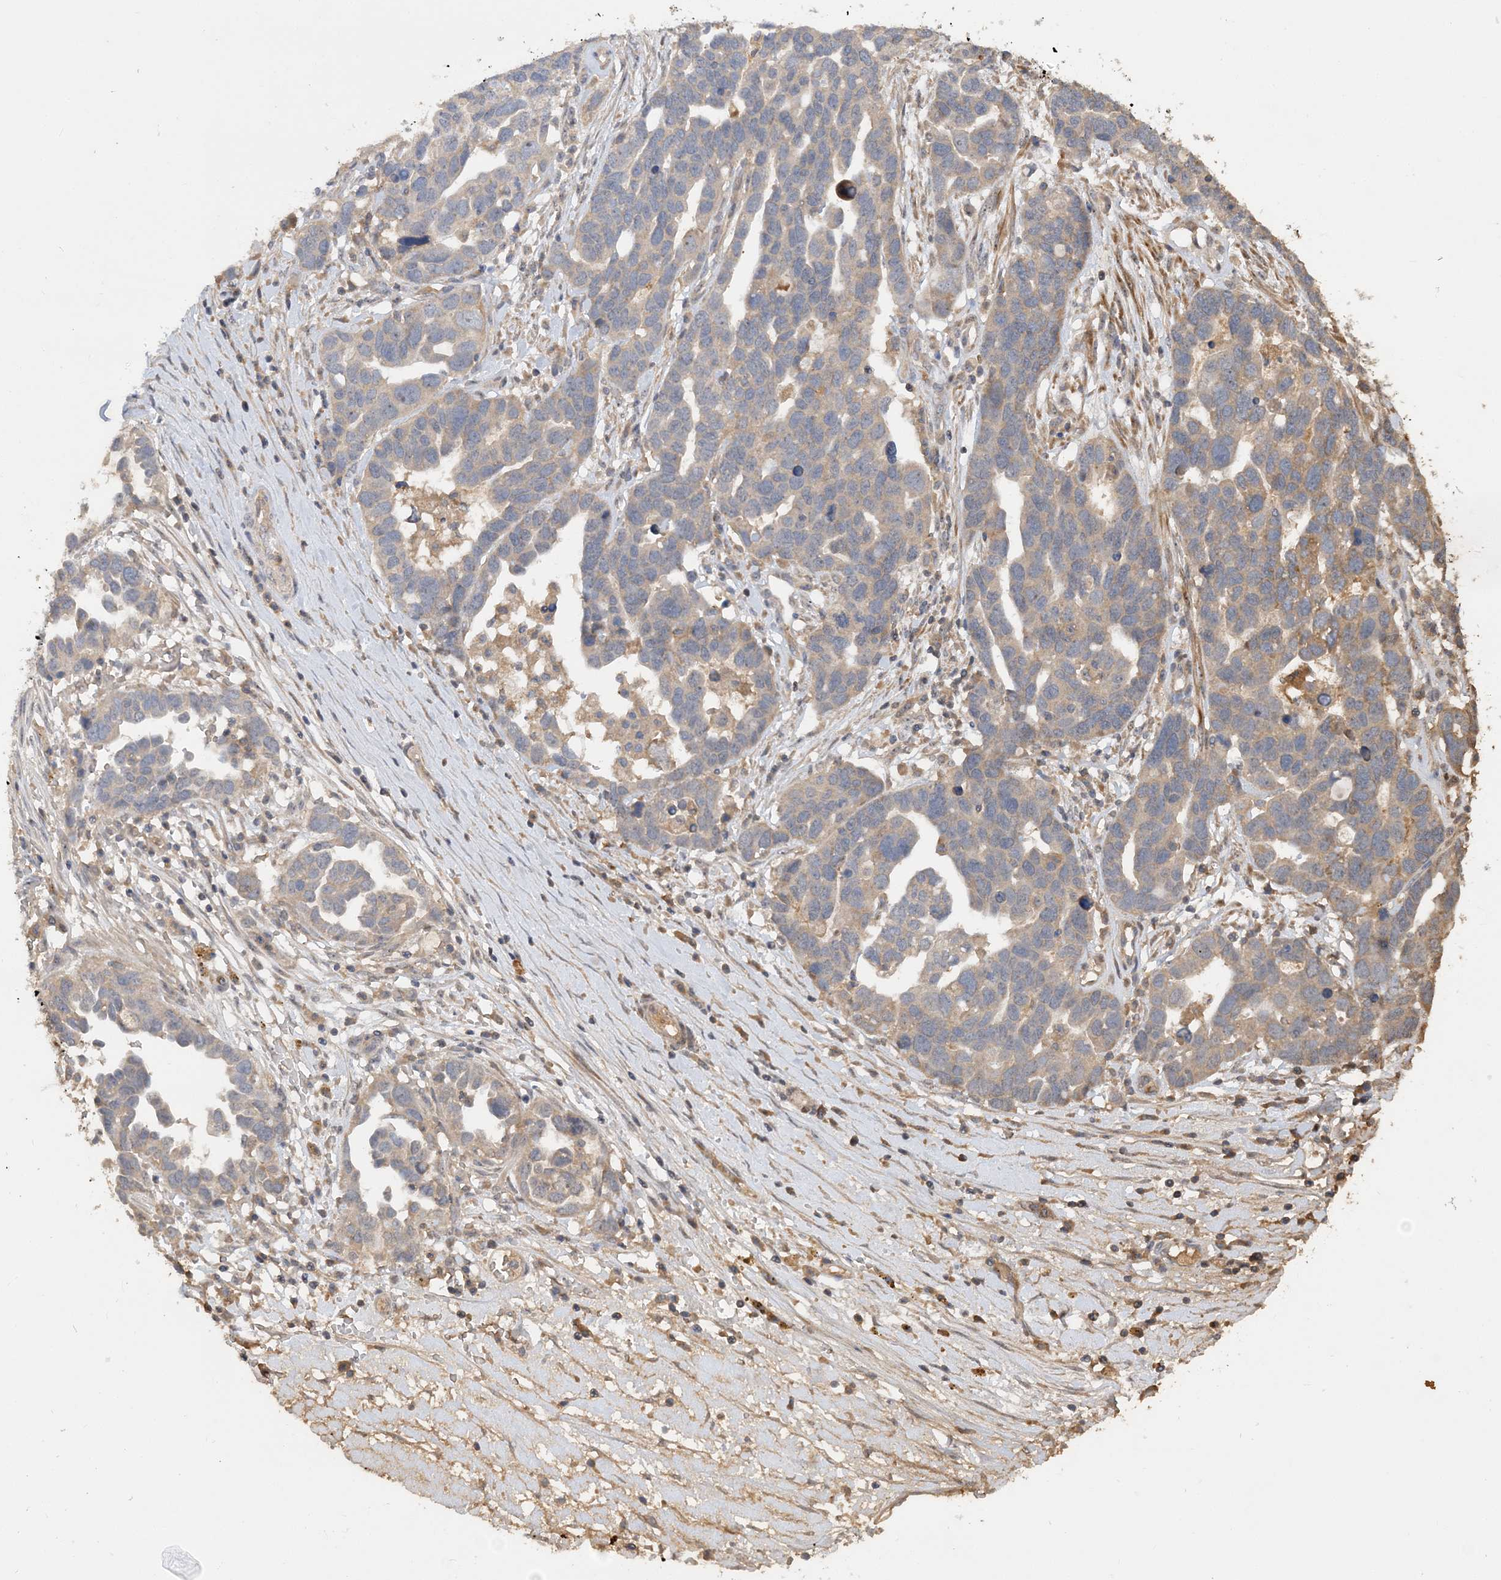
{"staining": {"intensity": "weak", "quantity": ">75%", "location": "cytoplasmic/membranous"}, "tissue": "ovarian cancer", "cell_type": "Tumor cells", "image_type": "cancer", "snomed": [{"axis": "morphology", "description": "Cystadenocarcinoma, serous, NOS"}, {"axis": "topography", "description": "Ovary"}], "caption": "Weak cytoplasmic/membranous expression is present in approximately >75% of tumor cells in ovarian serous cystadenocarcinoma. Ihc stains the protein in brown and the nuclei are stained blue.", "gene": "GRINA", "patient": {"sex": "female", "age": 54}}